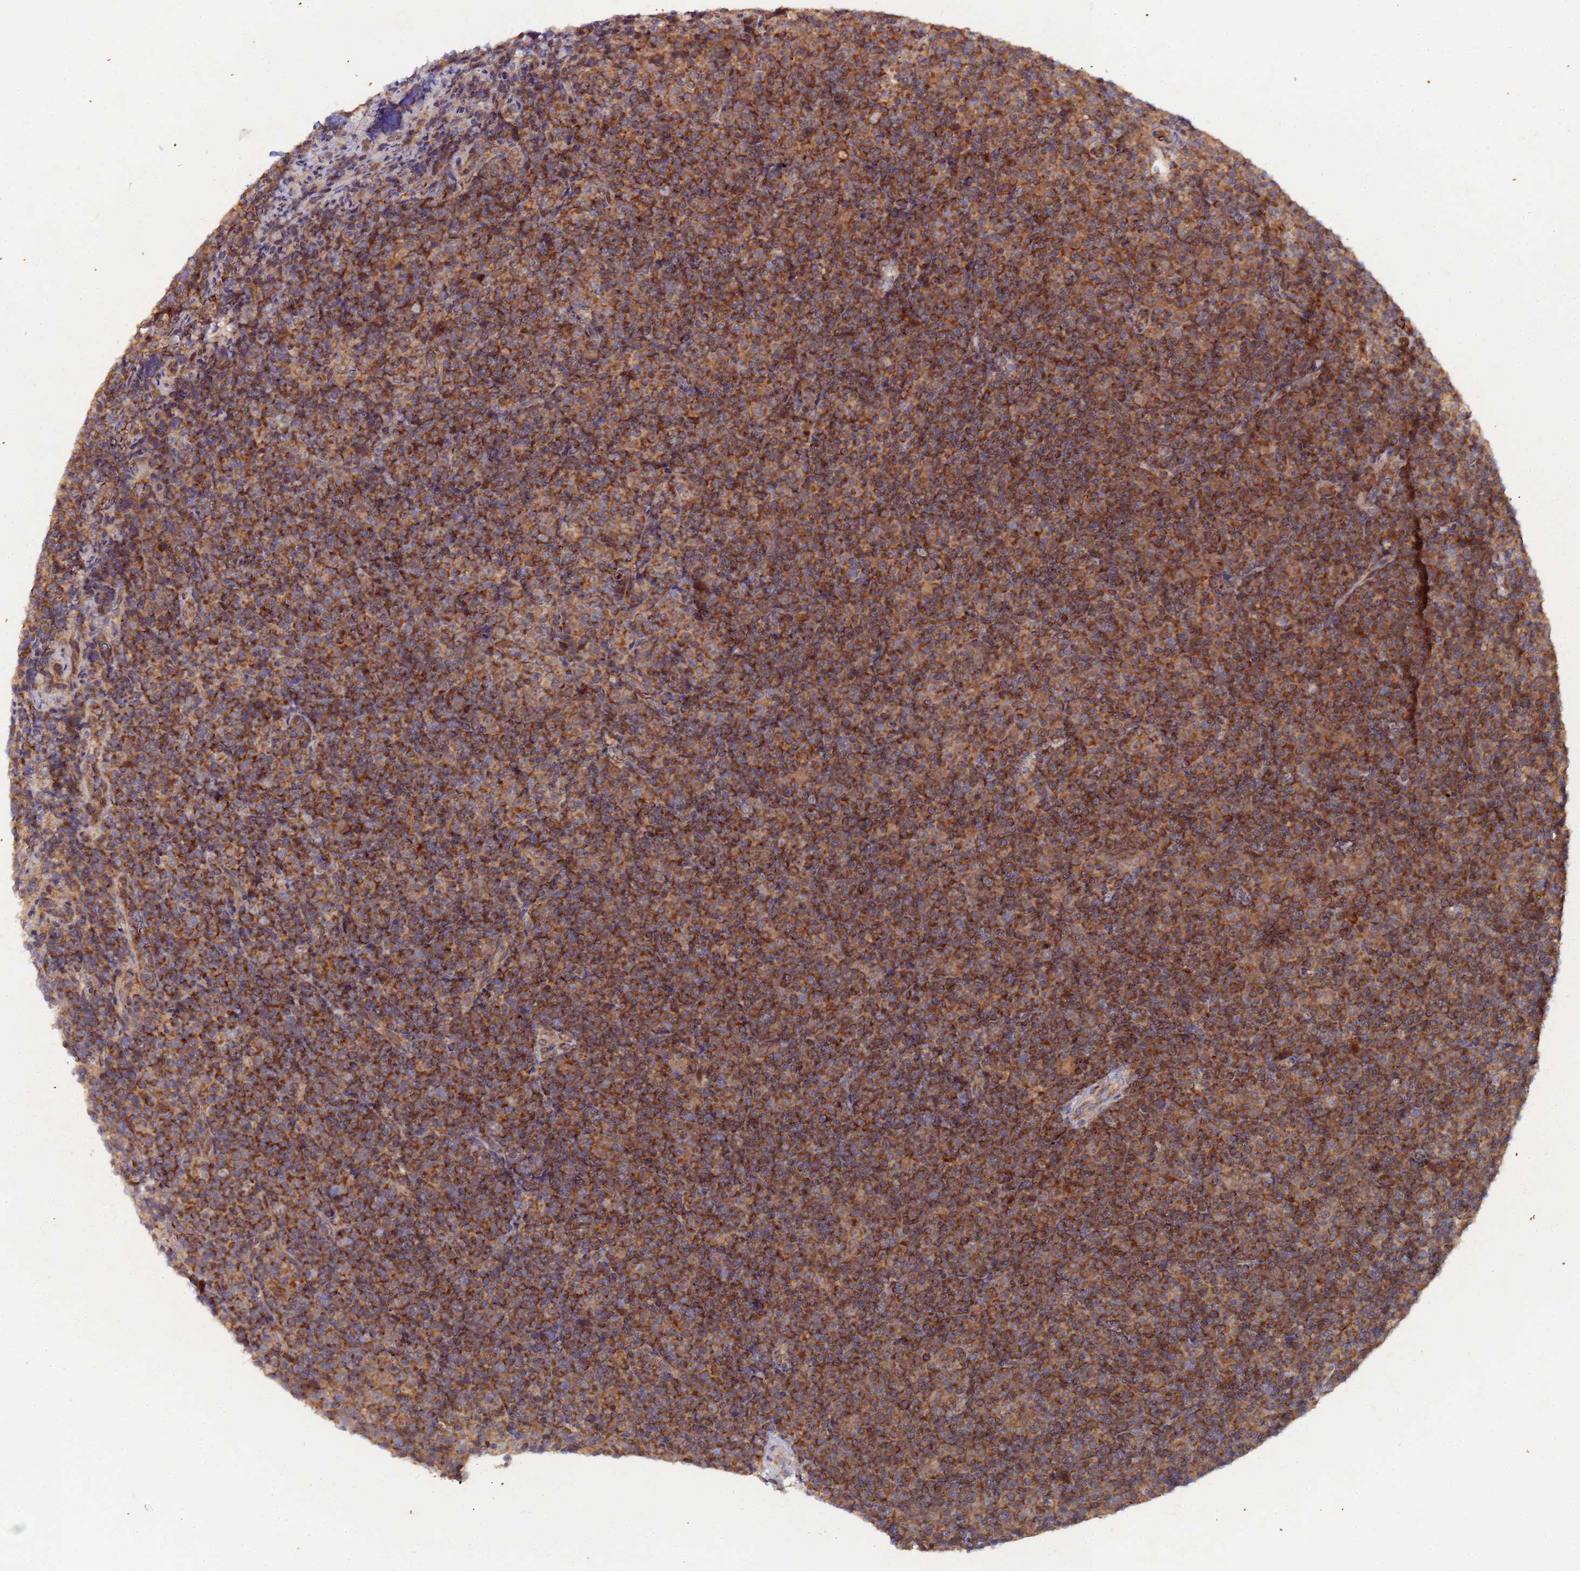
{"staining": {"intensity": "strong", "quantity": ">75%", "location": "cytoplasmic/membranous"}, "tissue": "lymphoma", "cell_type": "Tumor cells", "image_type": "cancer", "snomed": [{"axis": "morphology", "description": "Malignant lymphoma, non-Hodgkin's type, Low grade"}, {"axis": "topography", "description": "Lymph node"}], "caption": "This histopathology image demonstrates immunohistochemistry staining of lymphoma, with high strong cytoplasmic/membranous staining in approximately >75% of tumor cells.", "gene": "CCDC127", "patient": {"sex": "female", "age": 67}}